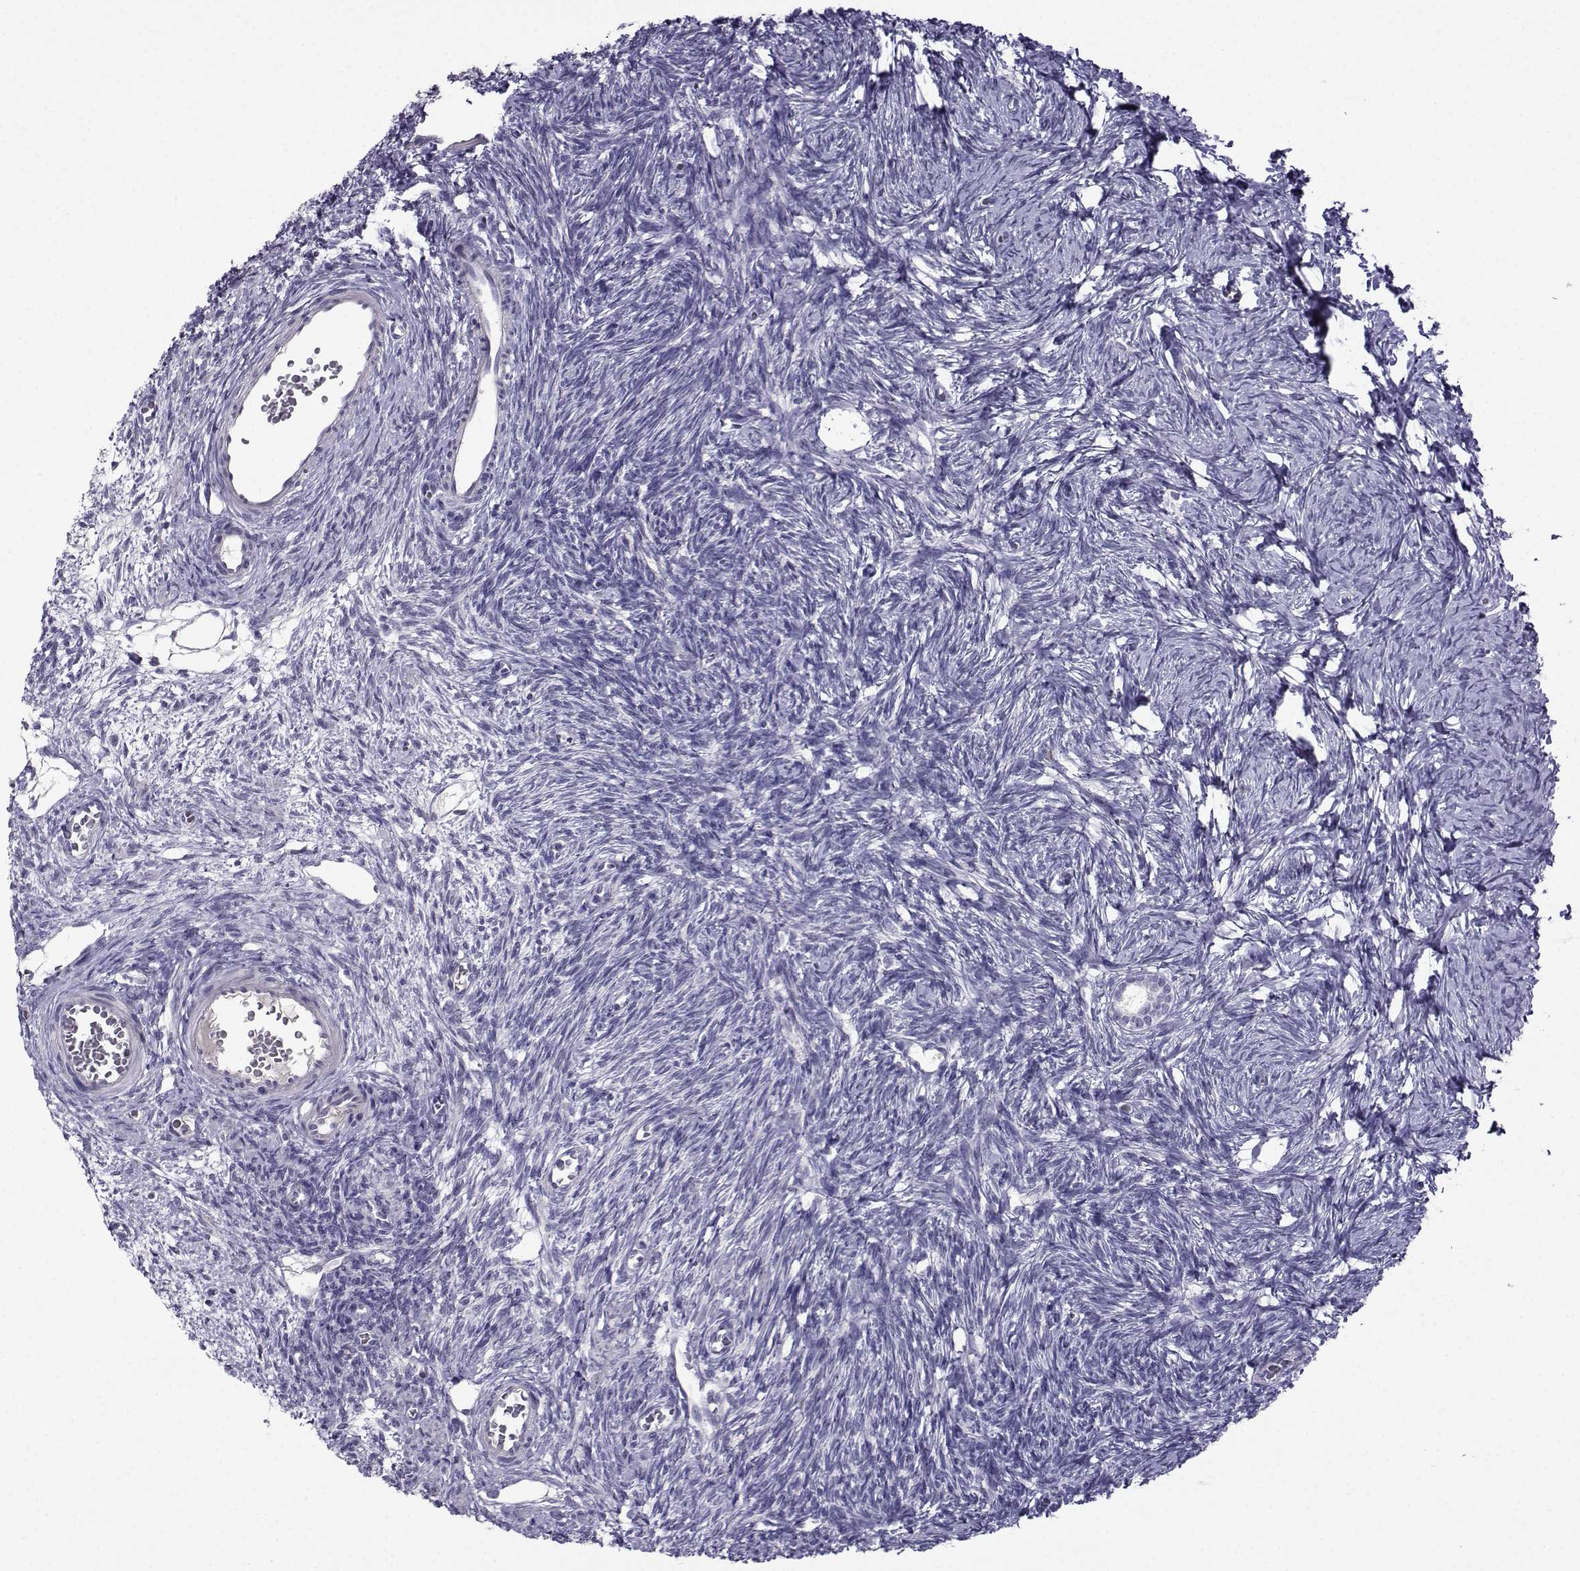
{"staining": {"intensity": "negative", "quantity": "none", "location": "none"}, "tissue": "ovary", "cell_type": "Follicle cells", "image_type": "normal", "snomed": [{"axis": "morphology", "description": "Normal tissue, NOS"}, {"axis": "topography", "description": "Ovary"}], "caption": "IHC of normal ovary reveals no positivity in follicle cells. (DAB (3,3'-diaminobenzidine) IHC visualized using brightfield microscopy, high magnification).", "gene": "CRYBB1", "patient": {"sex": "female", "age": 27}}